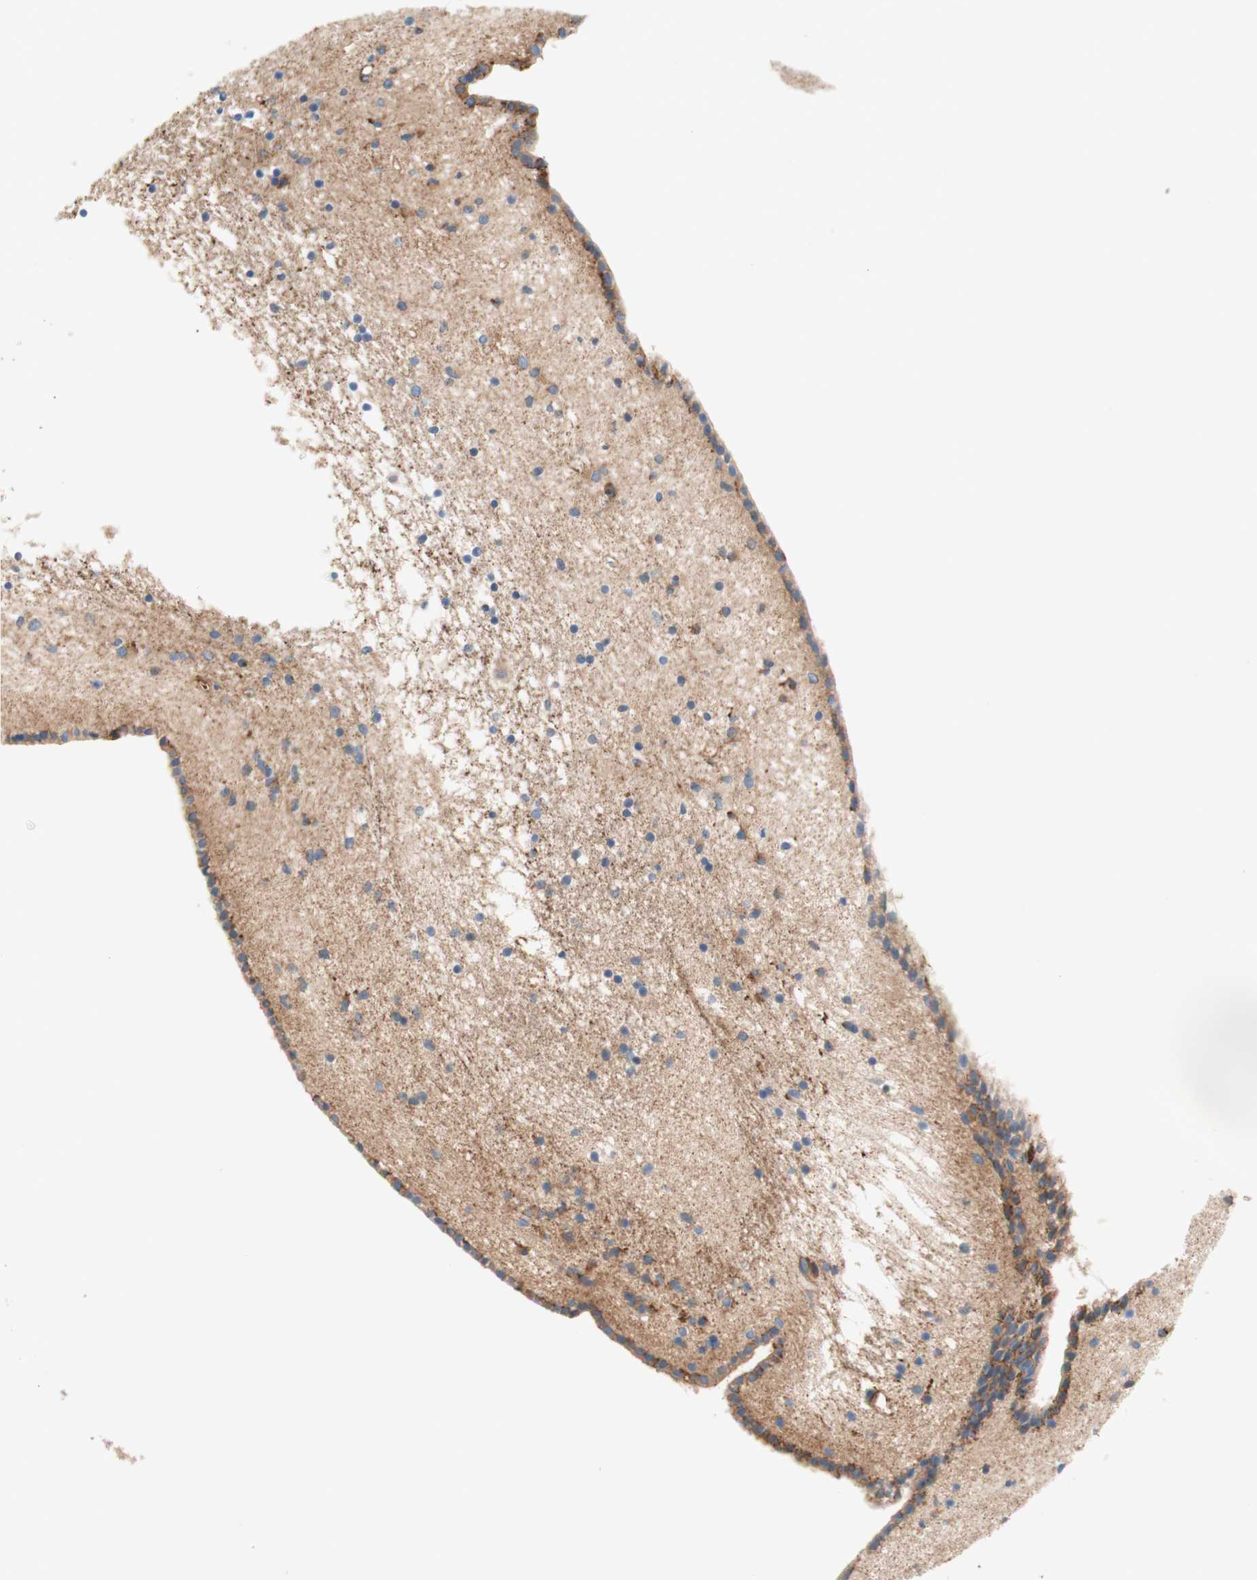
{"staining": {"intensity": "negative", "quantity": "none", "location": "none"}, "tissue": "caudate", "cell_type": "Glial cells", "image_type": "normal", "snomed": [{"axis": "morphology", "description": "Normal tissue, NOS"}, {"axis": "topography", "description": "Lateral ventricle wall"}], "caption": "Immunohistochemical staining of unremarkable caudate exhibits no significant expression in glial cells. (DAB immunohistochemistry visualized using brightfield microscopy, high magnification).", "gene": "VPS26A", "patient": {"sex": "male", "age": 45}}